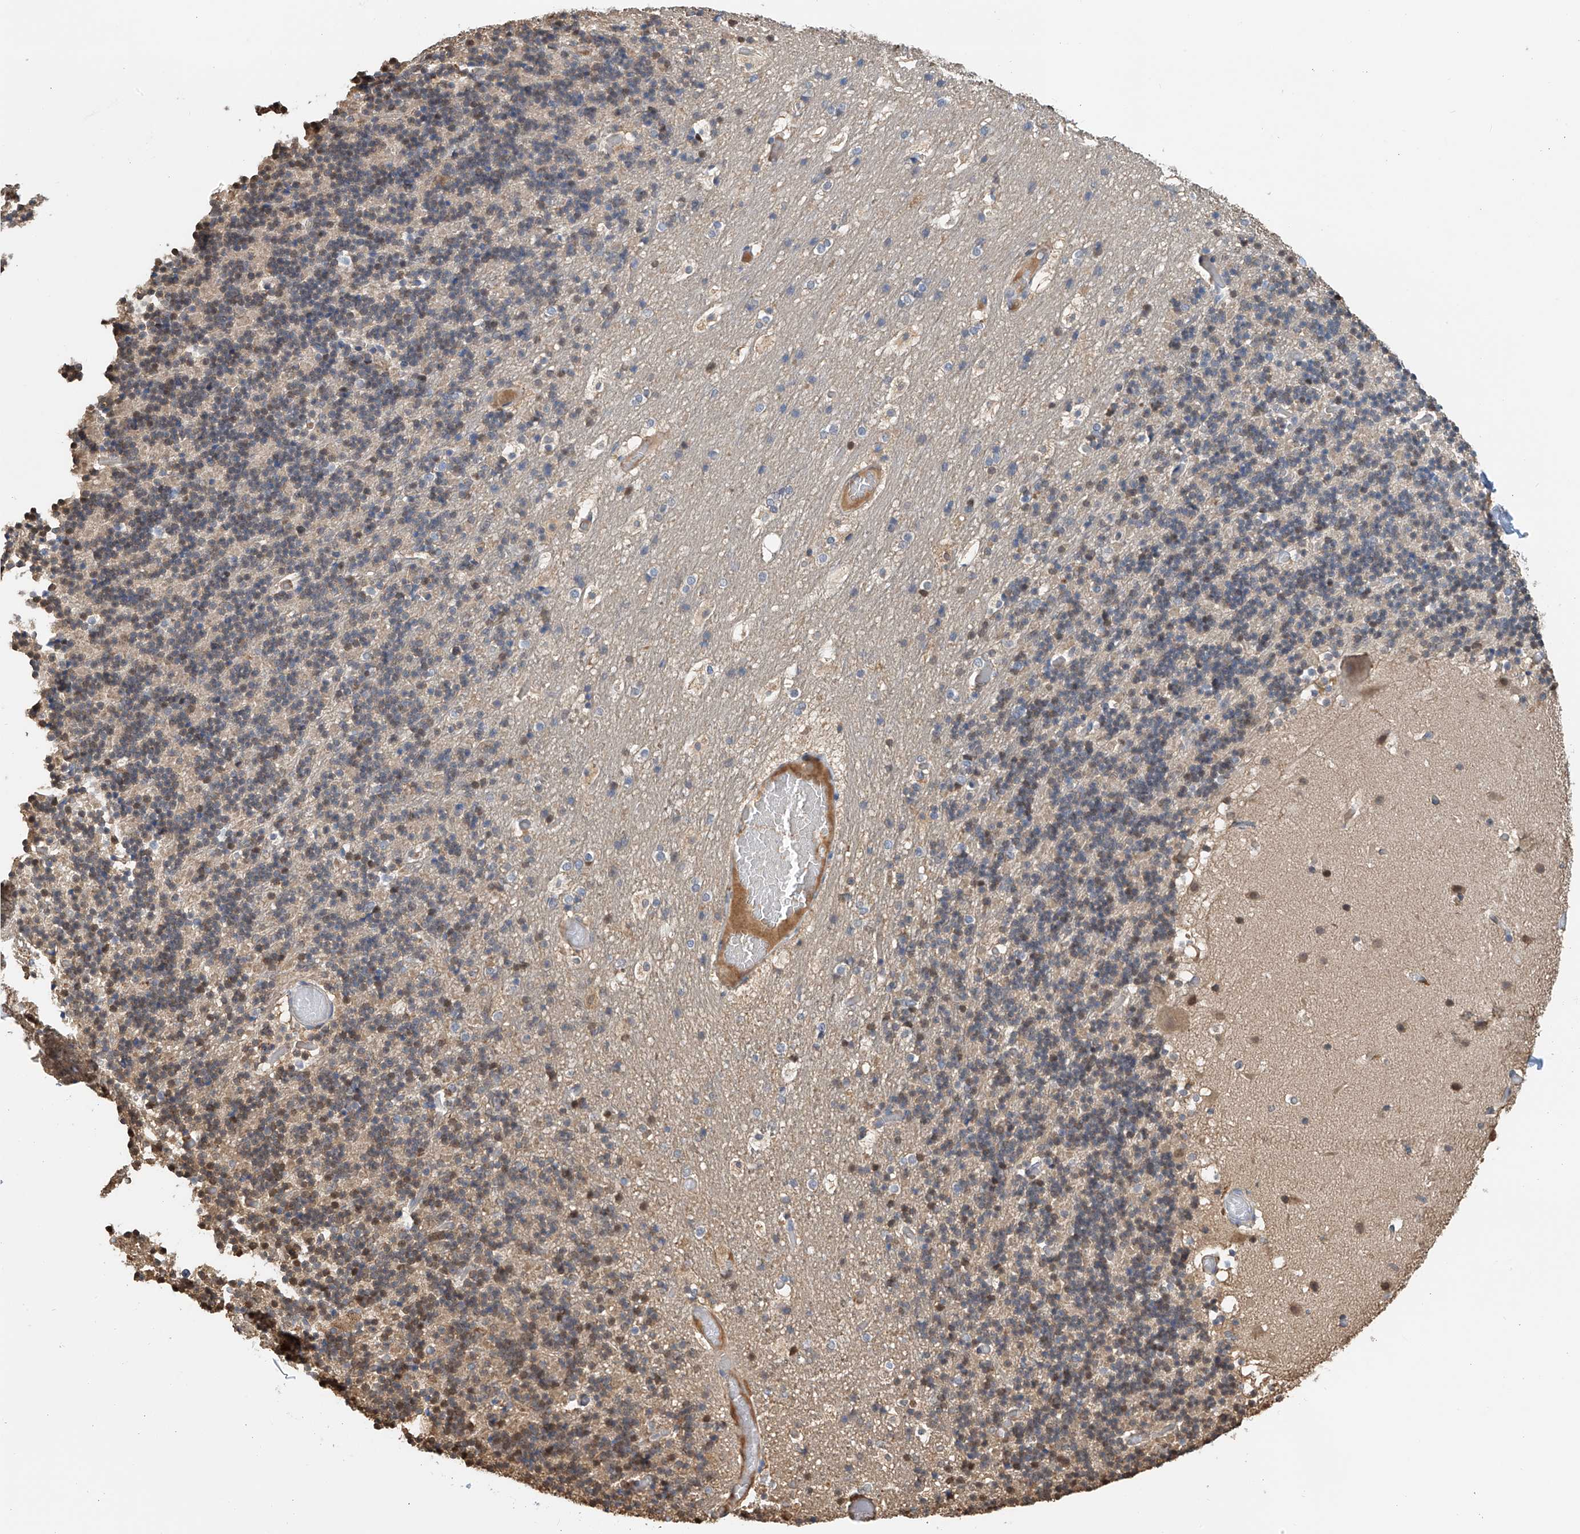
{"staining": {"intensity": "moderate", "quantity": "<25%", "location": "nuclear"}, "tissue": "cerebellum", "cell_type": "Cells in granular layer", "image_type": "normal", "snomed": [{"axis": "morphology", "description": "Normal tissue, NOS"}, {"axis": "topography", "description": "Cerebellum"}], "caption": "The photomicrograph reveals staining of unremarkable cerebellum, revealing moderate nuclear protein staining (brown color) within cells in granular layer.", "gene": "PMM1", "patient": {"sex": "male", "age": 57}}